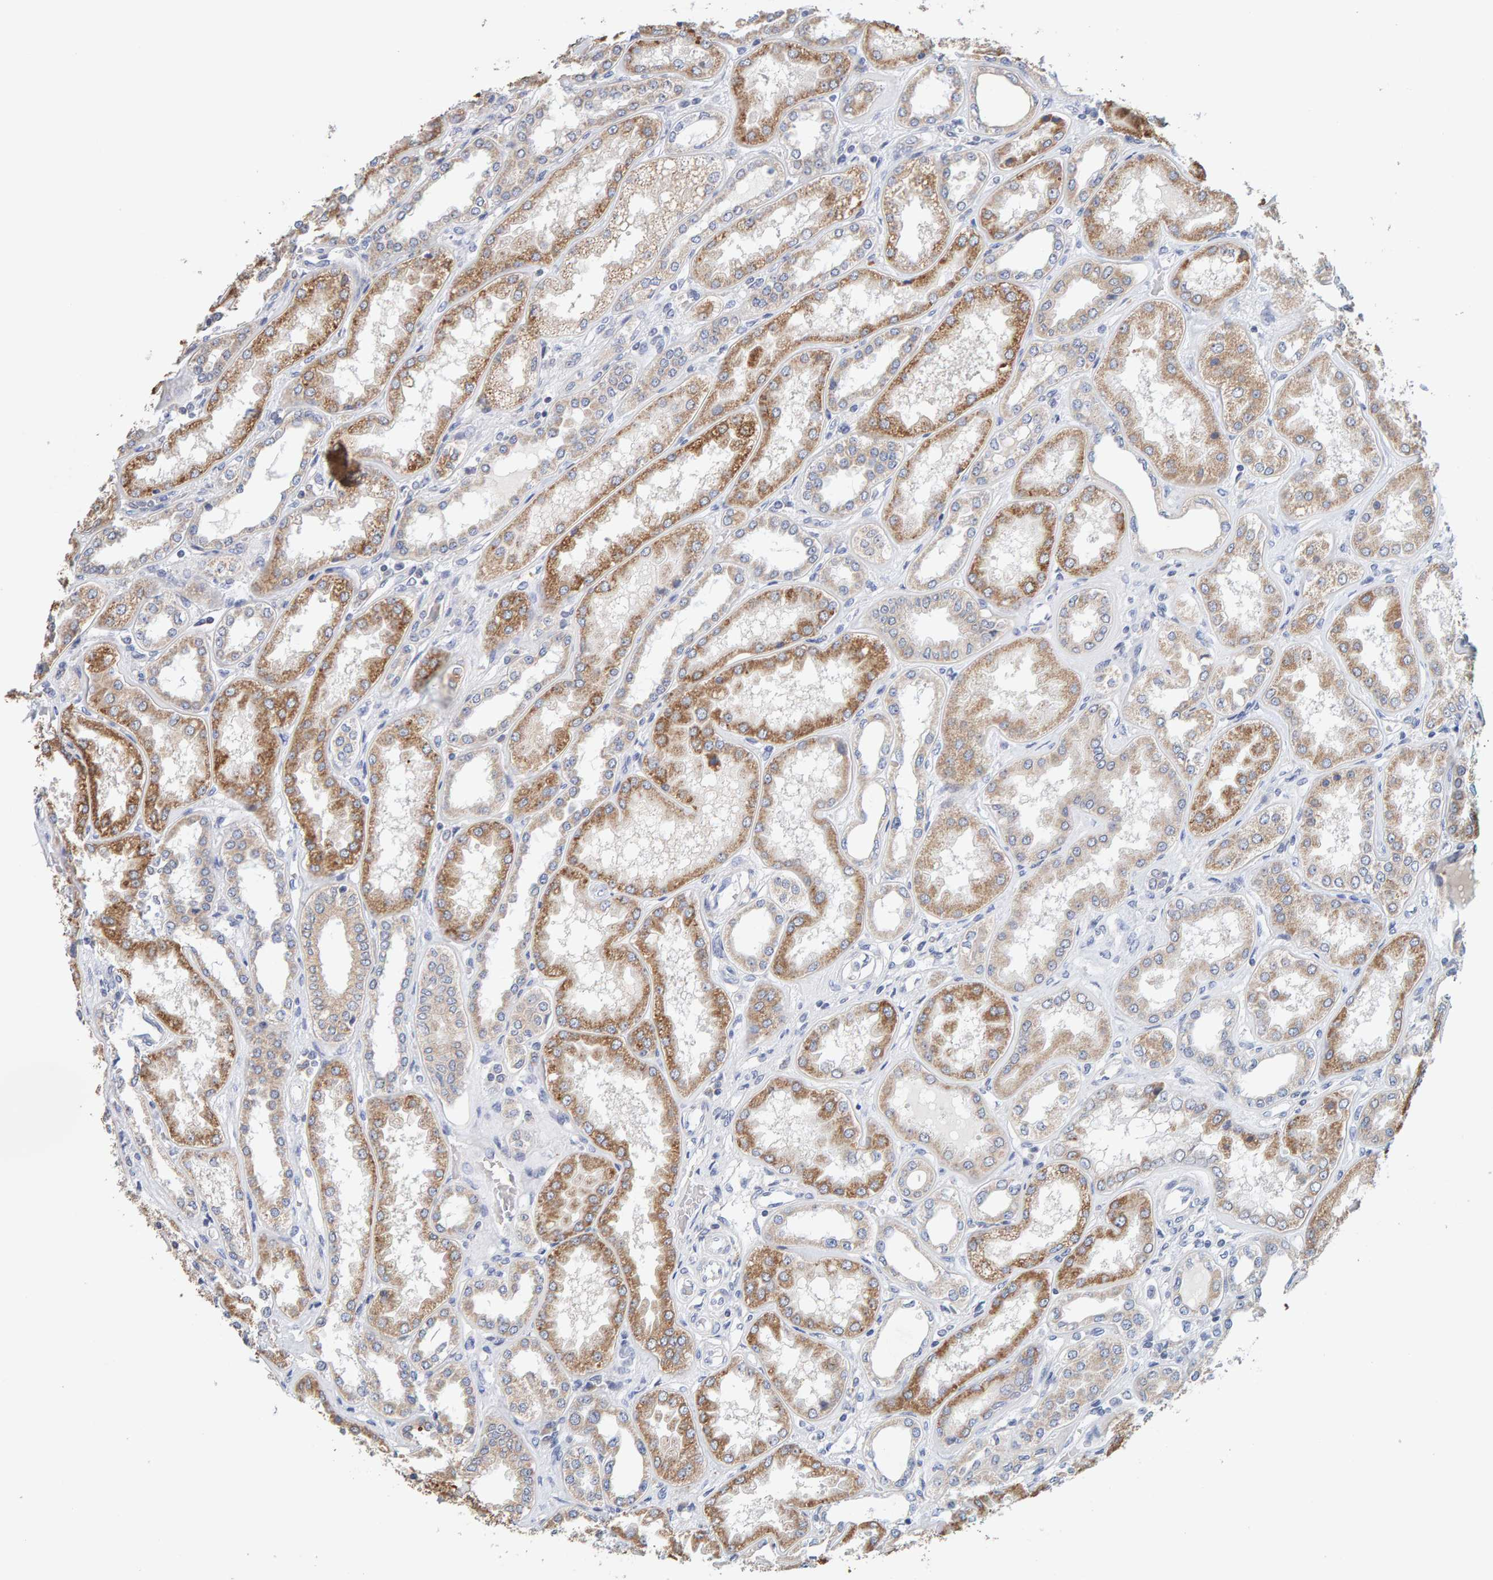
{"staining": {"intensity": "negative", "quantity": "none", "location": "none"}, "tissue": "kidney", "cell_type": "Cells in glomeruli", "image_type": "normal", "snomed": [{"axis": "morphology", "description": "Normal tissue, NOS"}, {"axis": "topography", "description": "Kidney"}], "caption": "IHC histopathology image of benign human kidney stained for a protein (brown), which displays no positivity in cells in glomeruli.", "gene": "SGPL1", "patient": {"sex": "female", "age": 56}}